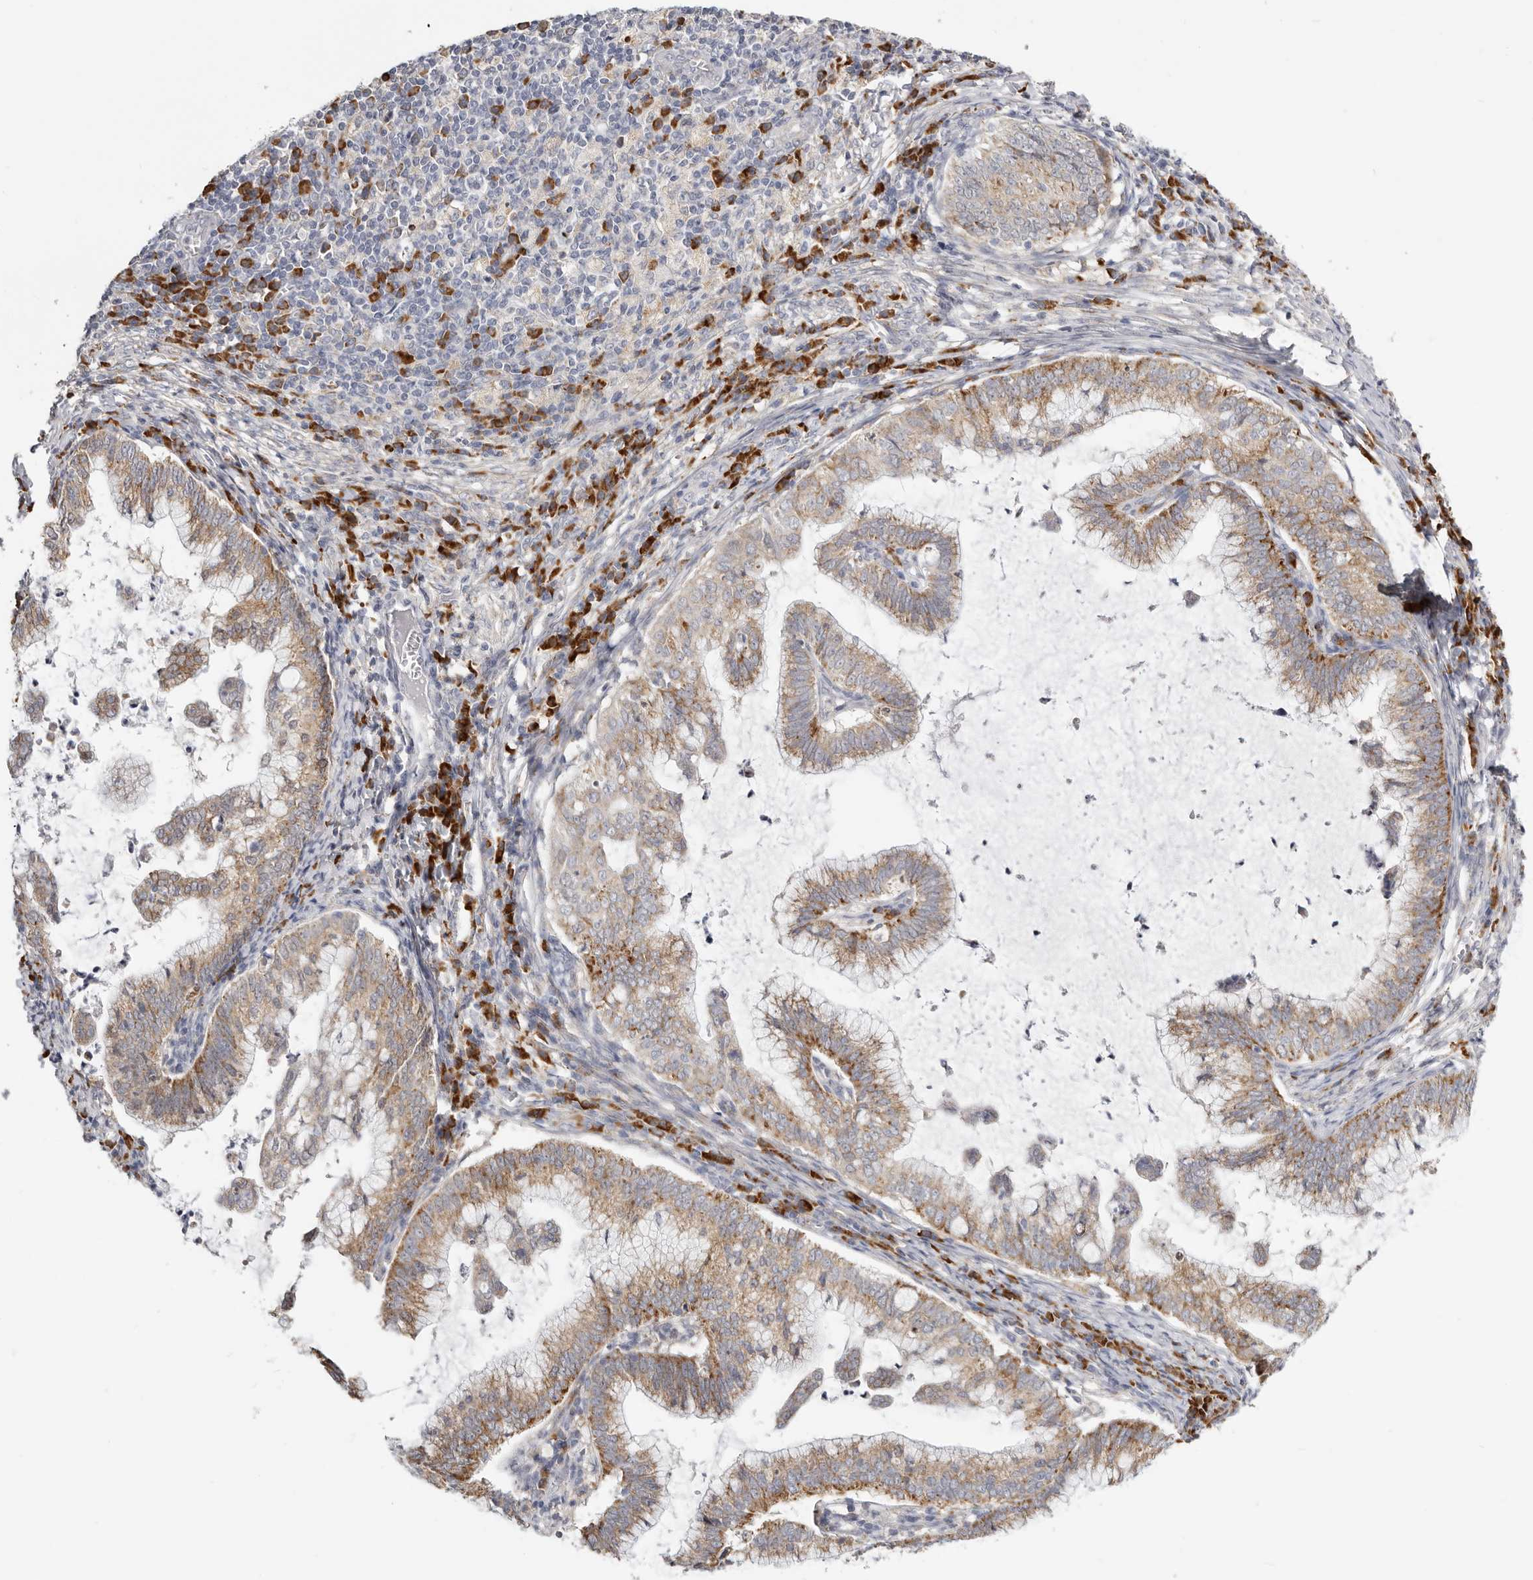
{"staining": {"intensity": "moderate", "quantity": ">75%", "location": "cytoplasmic/membranous"}, "tissue": "cervical cancer", "cell_type": "Tumor cells", "image_type": "cancer", "snomed": [{"axis": "morphology", "description": "Adenocarcinoma, NOS"}, {"axis": "topography", "description": "Cervix"}], "caption": "Immunohistochemical staining of cervical cancer (adenocarcinoma) exhibits medium levels of moderate cytoplasmic/membranous positivity in about >75% of tumor cells.", "gene": "IL32", "patient": {"sex": "female", "age": 36}}